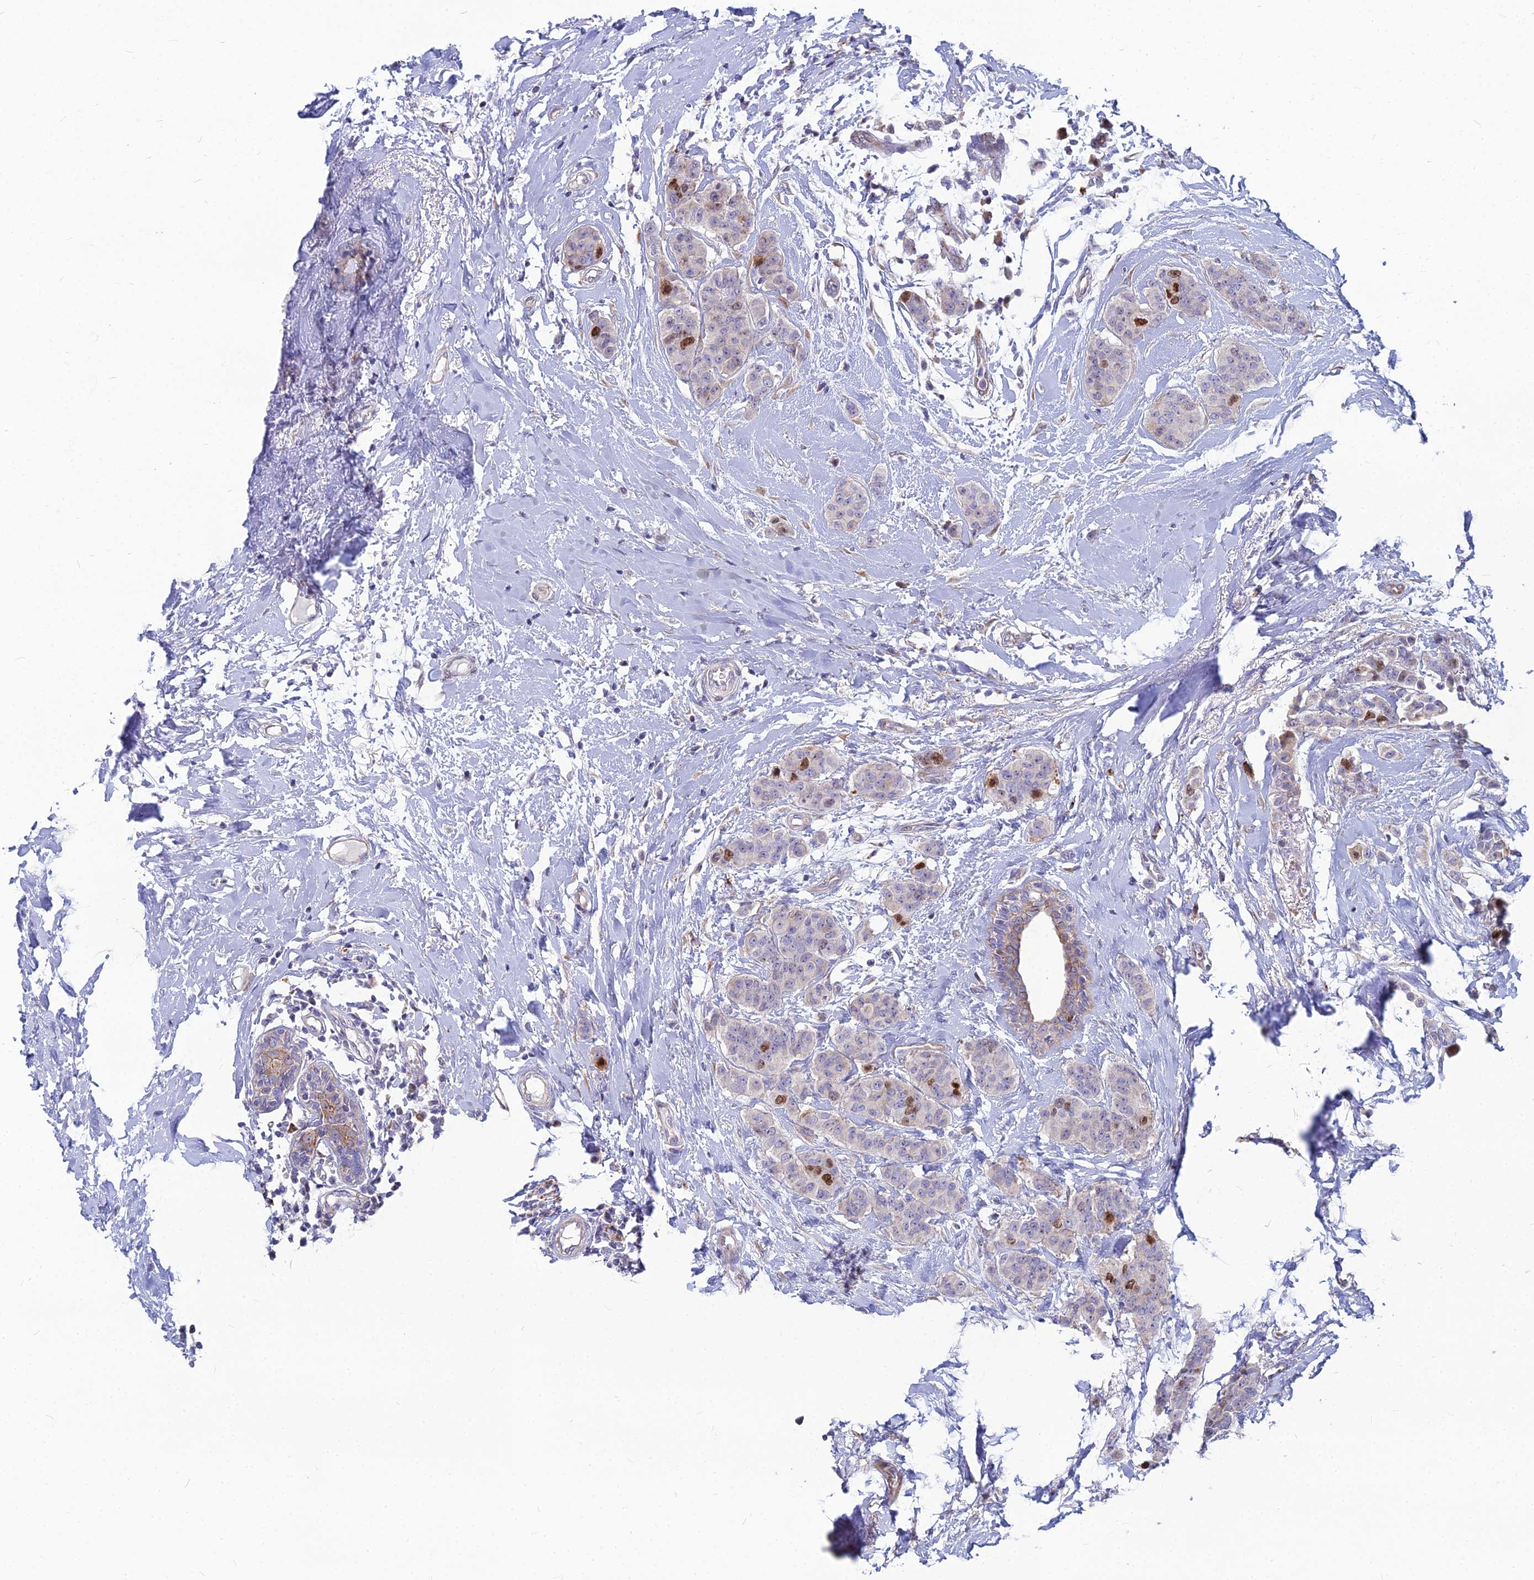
{"staining": {"intensity": "moderate", "quantity": "<25%", "location": "nuclear"}, "tissue": "breast cancer", "cell_type": "Tumor cells", "image_type": "cancer", "snomed": [{"axis": "morphology", "description": "Duct carcinoma"}, {"axis": "topography", "description": "Breast"}], "caption": "Breast cancer (intraductal carcinoma) stained with a brown dye demonstrates moderate nuclear positive staining in approximately <25% of tumor cells.", "gene": "NUSAP1", "patient": {"sex": "female", "age": 40}}